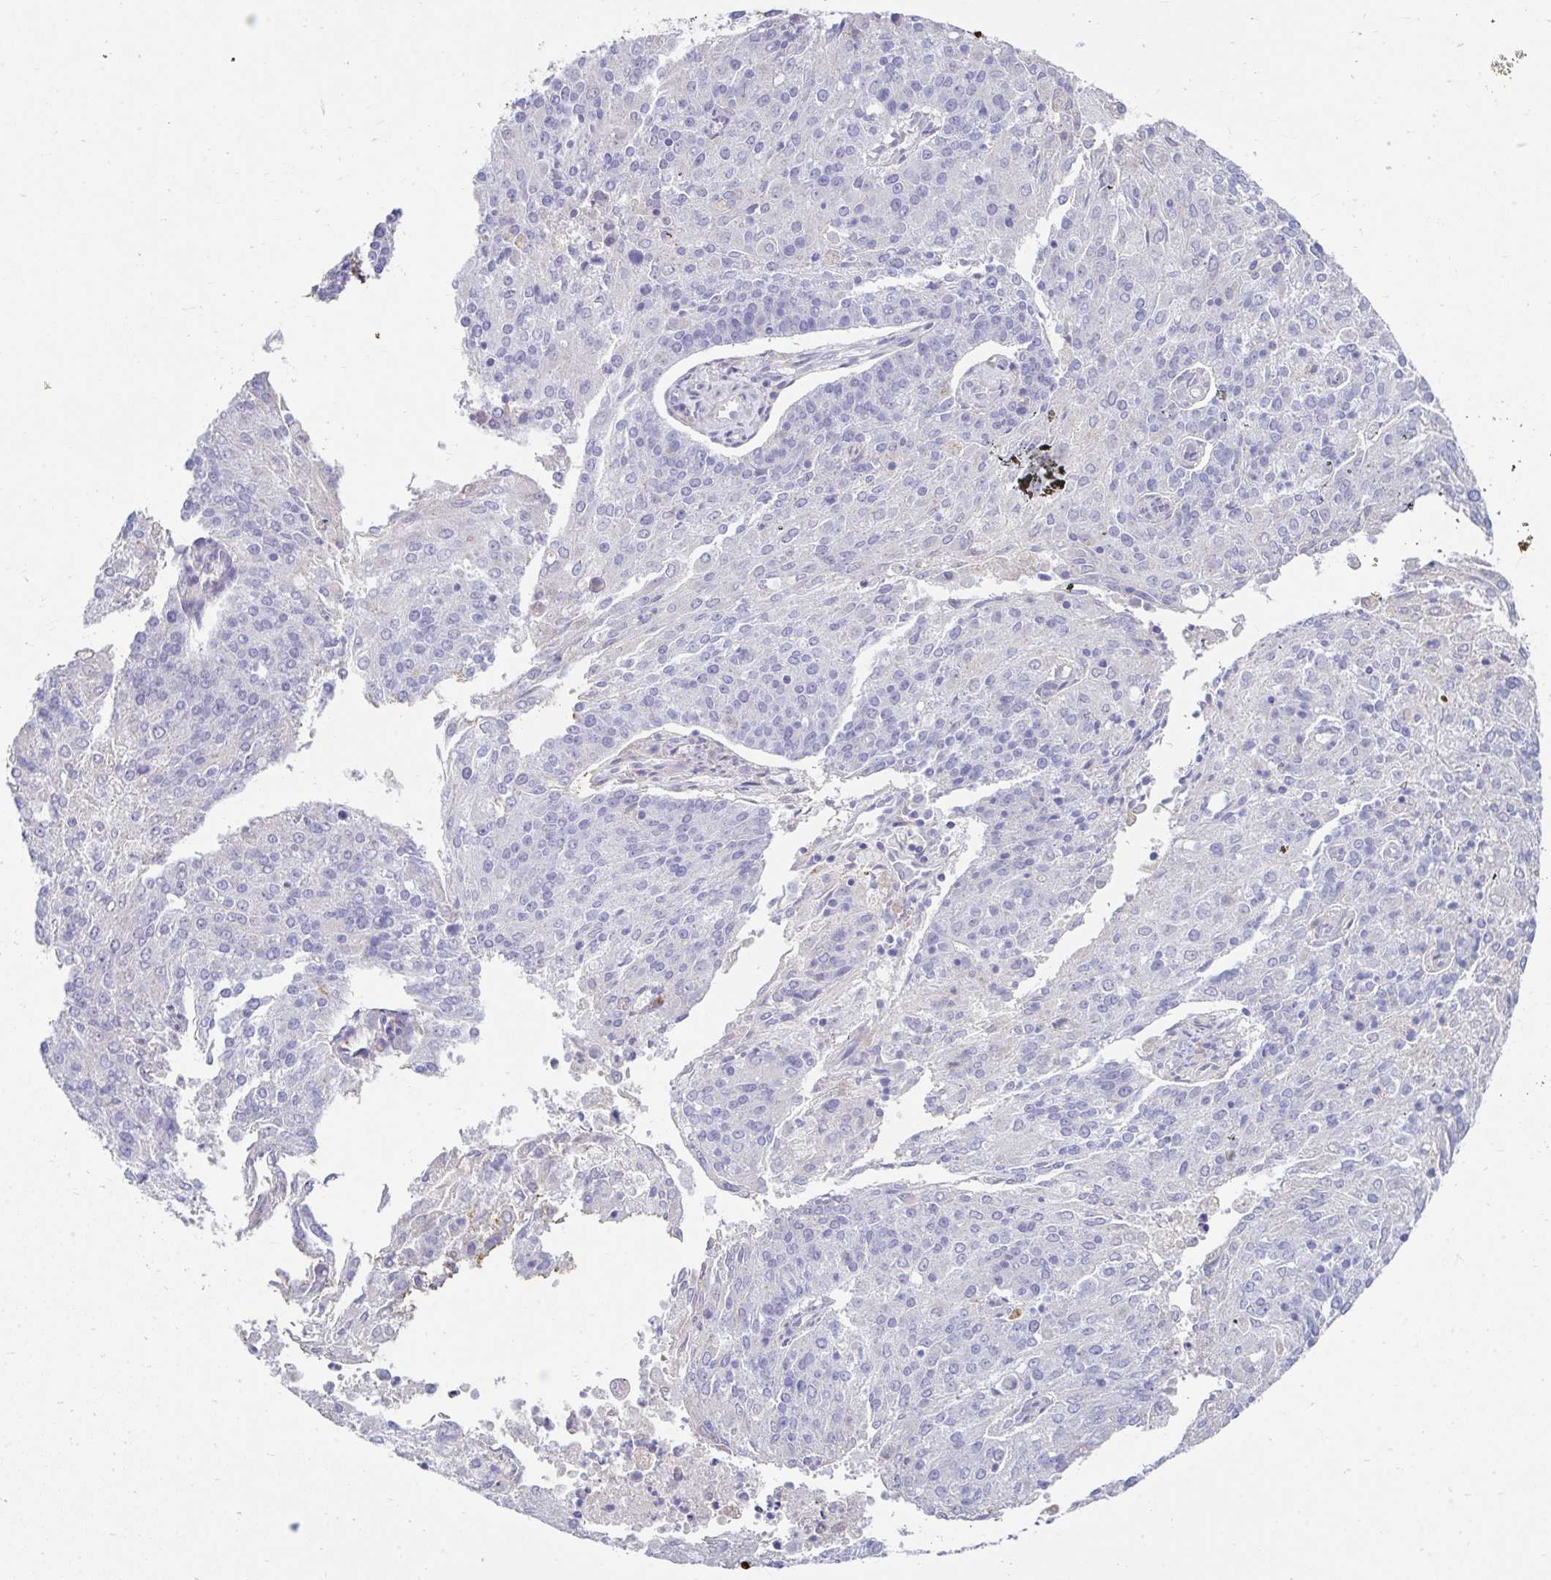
{"staining": {"intensity": "negative", "quantity": "none", "location": "none"}, "tissue": "endometrial cancer", "cell_type": "Tumor cells", "image_type": "cancer", "snomed": [{"axis": "morphology", "description": "Adenocarcinoma, NOS"}, {"axis": "topography", "description": "Endometrium"}], "caption": "A high-resolution micrograph shows immunohistochemistry (IHC) staining of endometrial adenocarcinoma, which exhibits no significant expression in tumor cells. (Immunohistochemistry, brightfield microscopy, high magnification).", "gene": "ZNF33A", "patient": {"sex": "female", "age": 82}}